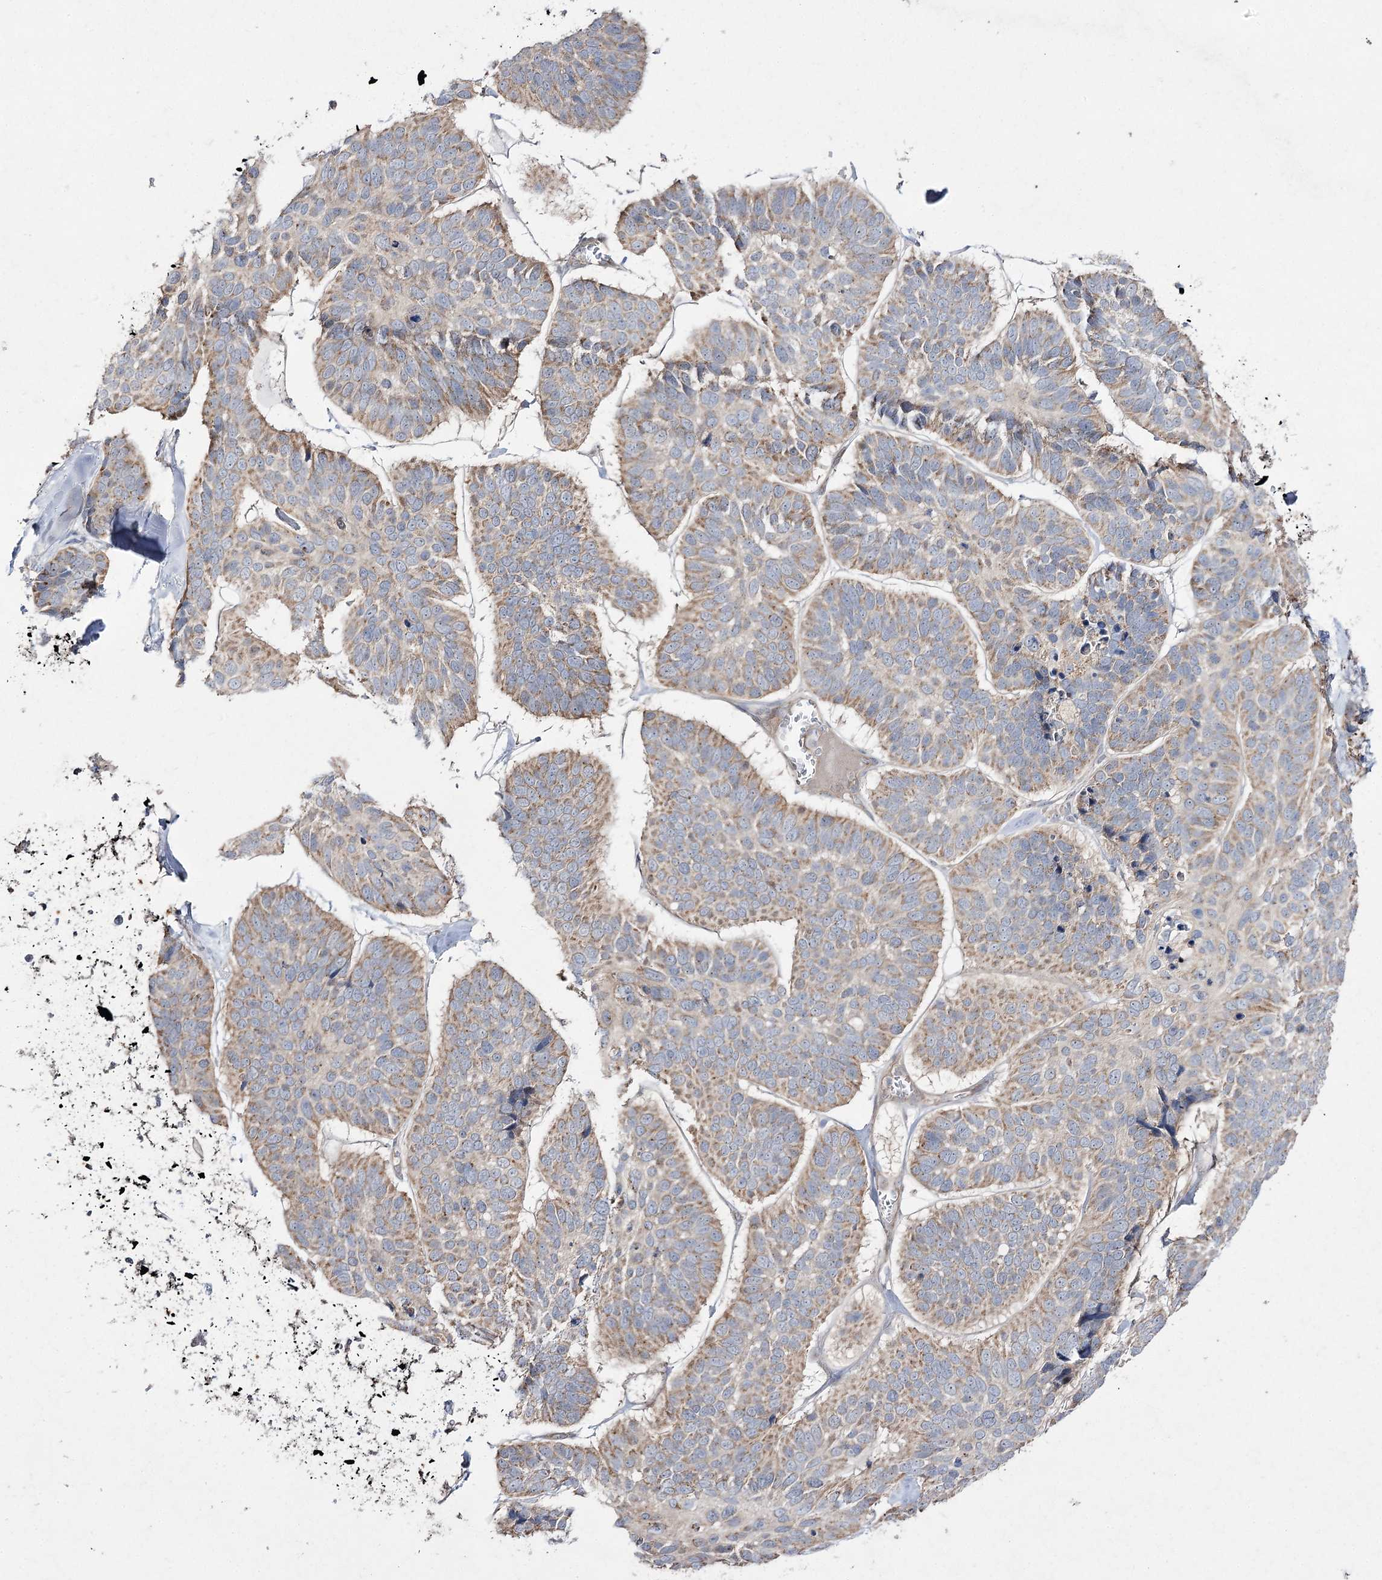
{"staining": {"intensity": "weak", "quantity": ">75%", "location": "cytoplasmic/membranous"}, "tissue": "skin cancer", "cell_type": "Tumor cells", "image_type": "cancer", "snomed": [{"axis": "morphology", "description": "Basal cell carcinoma"}, {"axis": "topography", "description": "Skin"}], "caption": "Skin cancer stained with DAB (3,3'-diaminobenzidine) immunohistochemistry displays low levels of weak cytoplasmic/membranous expression in approximately >75% of tumor cells.", "gene": "FANCL", "patient": {"sex": "male", "age": 62}}